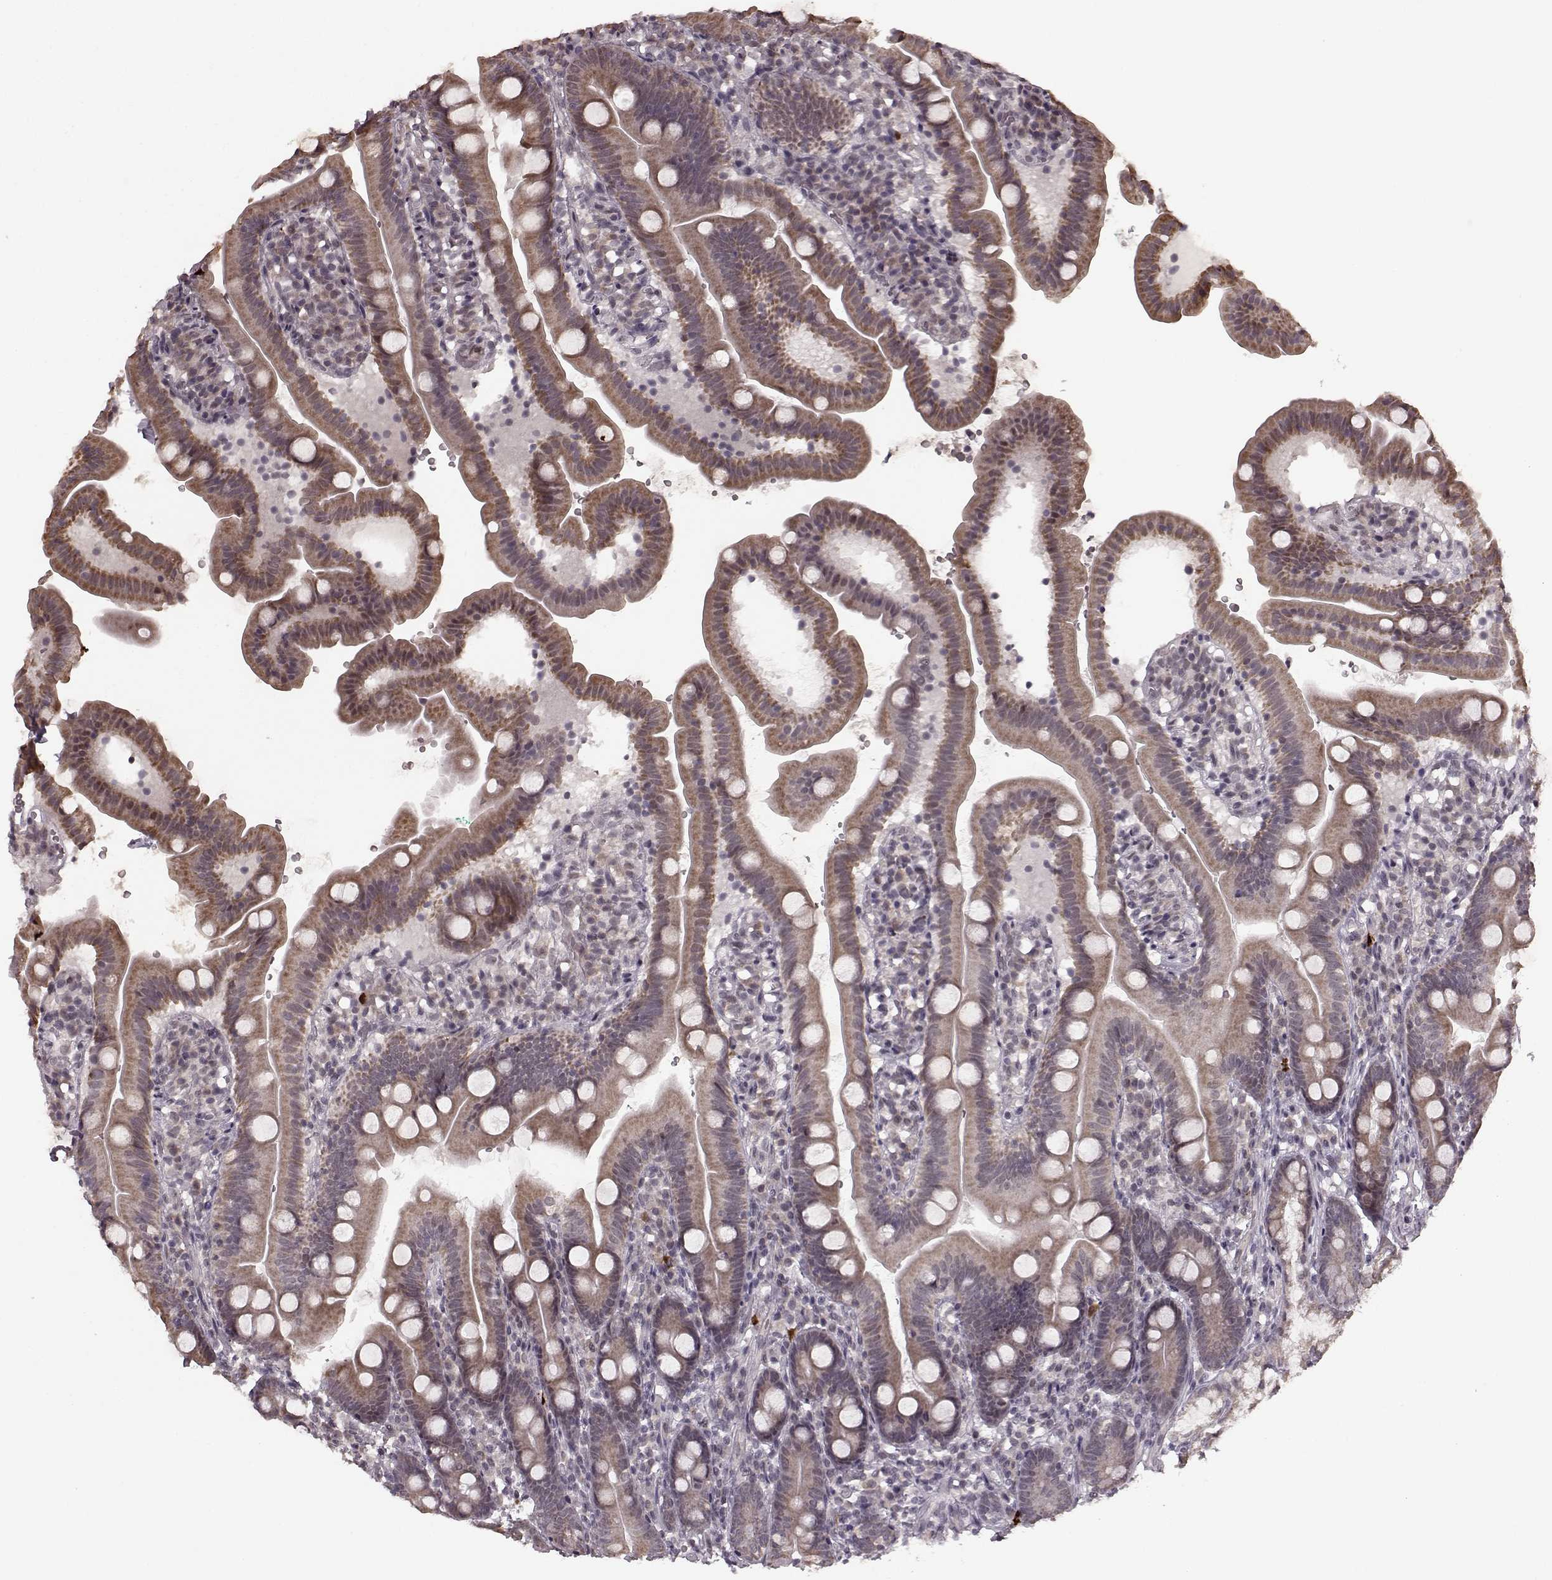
{"staining": {"intensity": "moderate", "quantity": ">75%", "location": "cytoplasmic/membranous"}, "tissue": "duodenum", "cell_type": "Glandular cells", "image_type": "normal", "snomed": [{"axis": "morphology", "description": "Normal tissue, NOS"}, {"axis": "topography", "description": "Duodenum"}], "caption": "Immunohistochemical staining of benign human duodenum displays >75% levels of moderate cytoplasmic/membranous protein staining in approximately >75% of glandular cells. The staining was performed using DAB to visualize the protein expression in brown, while the nuclei were stained in blue with hematoxylin (Magnification: 20x).", "gene": "PLCB4", "patient": {"sex": "female", "age": 67}}